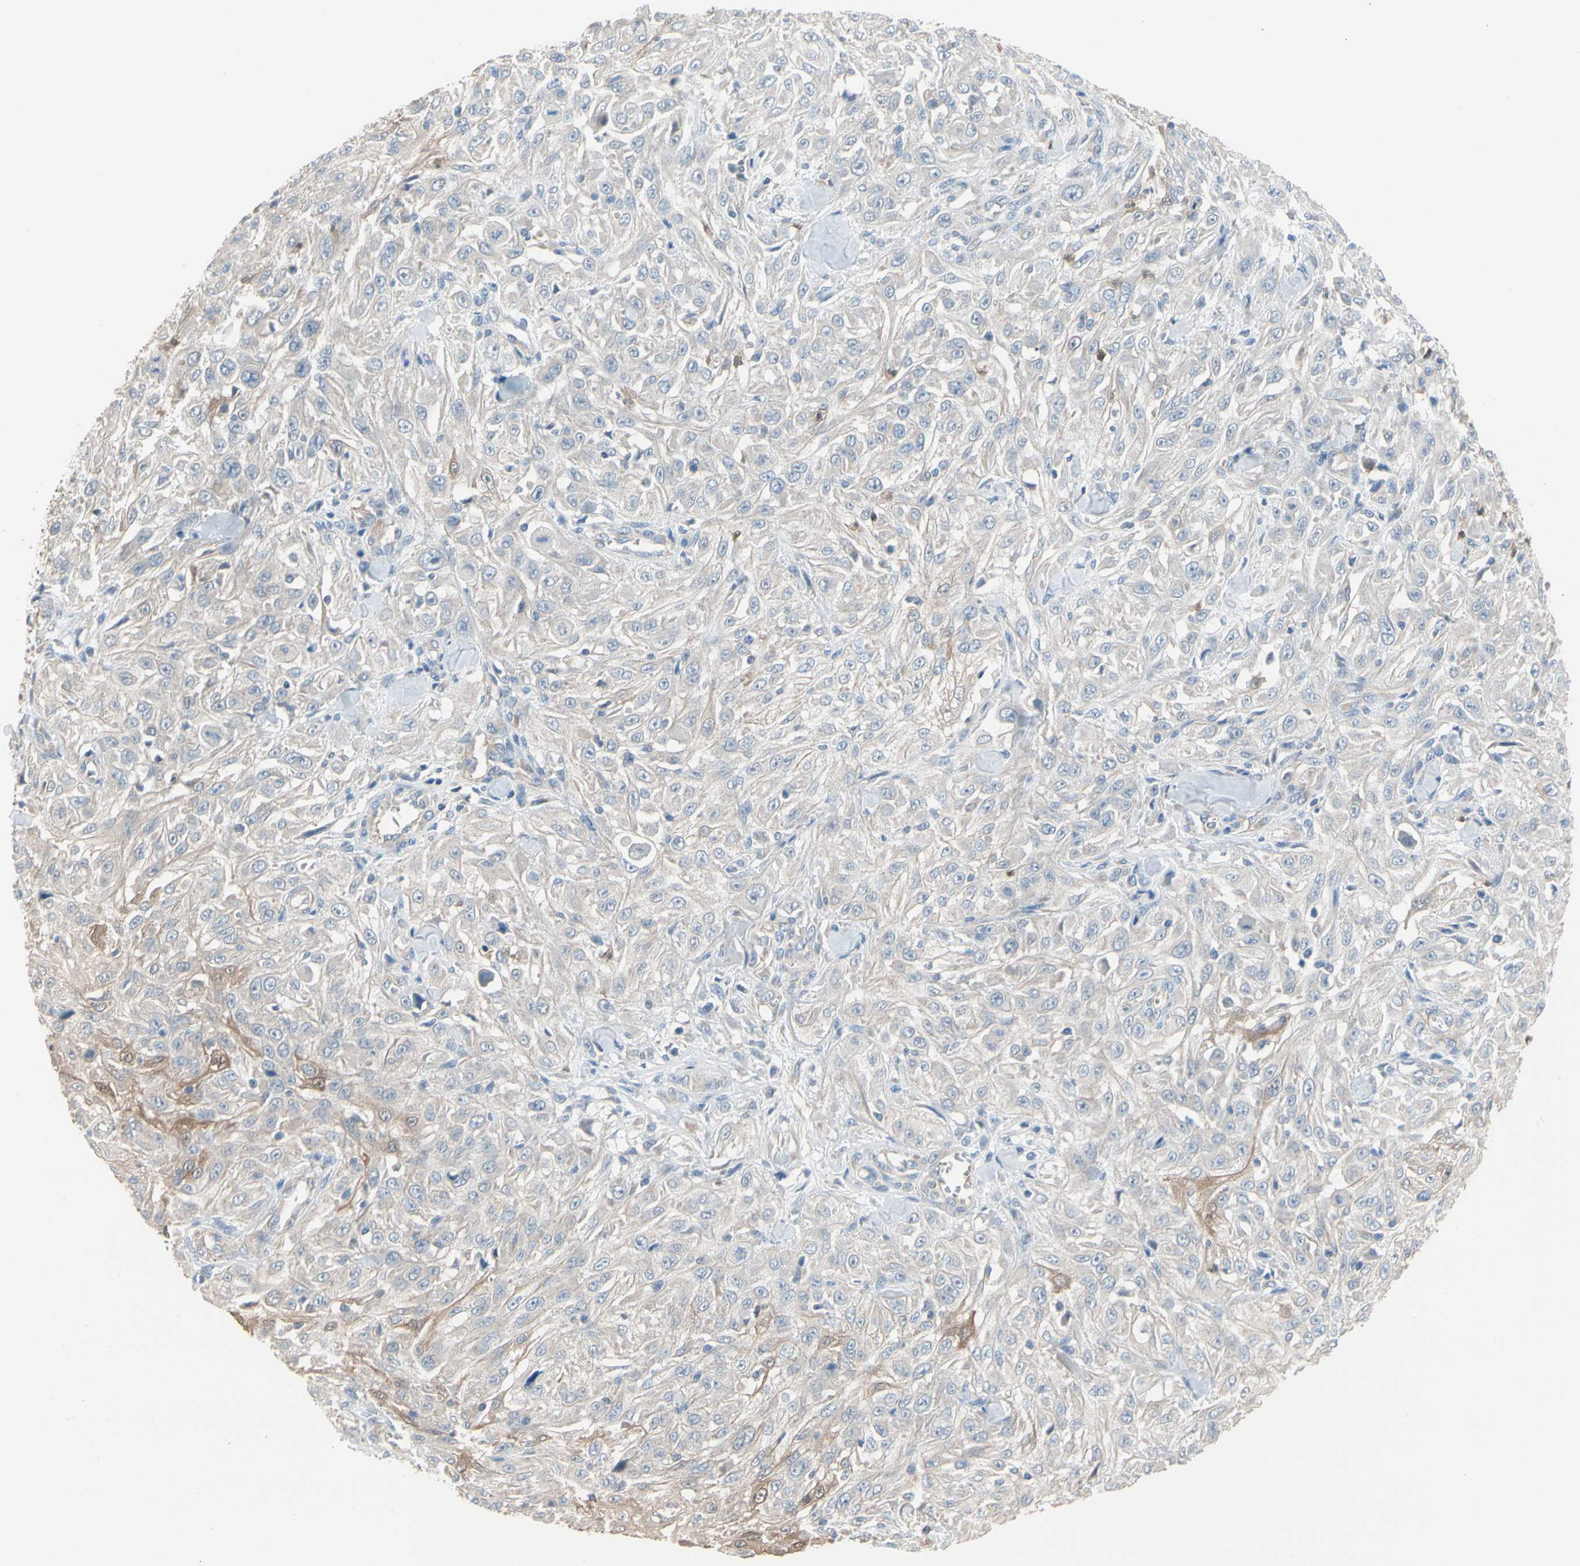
{"staining": {"intensity": "moderate", "quantity": "<25%", "location": "cytoplasmic/membranous,nuclear"}, "tissue": "skin cancer", "cell_type": "Tumor cells", "image_type": "cancer", "snomed": [{"axis": "morphology", "description": "Squamous cell carcinoma, NOS"}, {"axis": "morphology", "description": "Squamous cell carcinoma, metastatic, NOS"}, {"axis": "topography", "description": "Skin"}, {"axis": "topography", "description": "Lymph node"}], "caption": "Immunohistochemistry of human squamous cell carcinoma (skin) displays low levels of moderate cytoplasmic/membranous and nuclear staining in about <25% of tumor cells. Using DAB (brown) and hematoxylin (blue) stains, captured at high magnification using brightfield microscopy.", "gene": "BBOX1", "patient": {"sex": "male", "age": 75}}